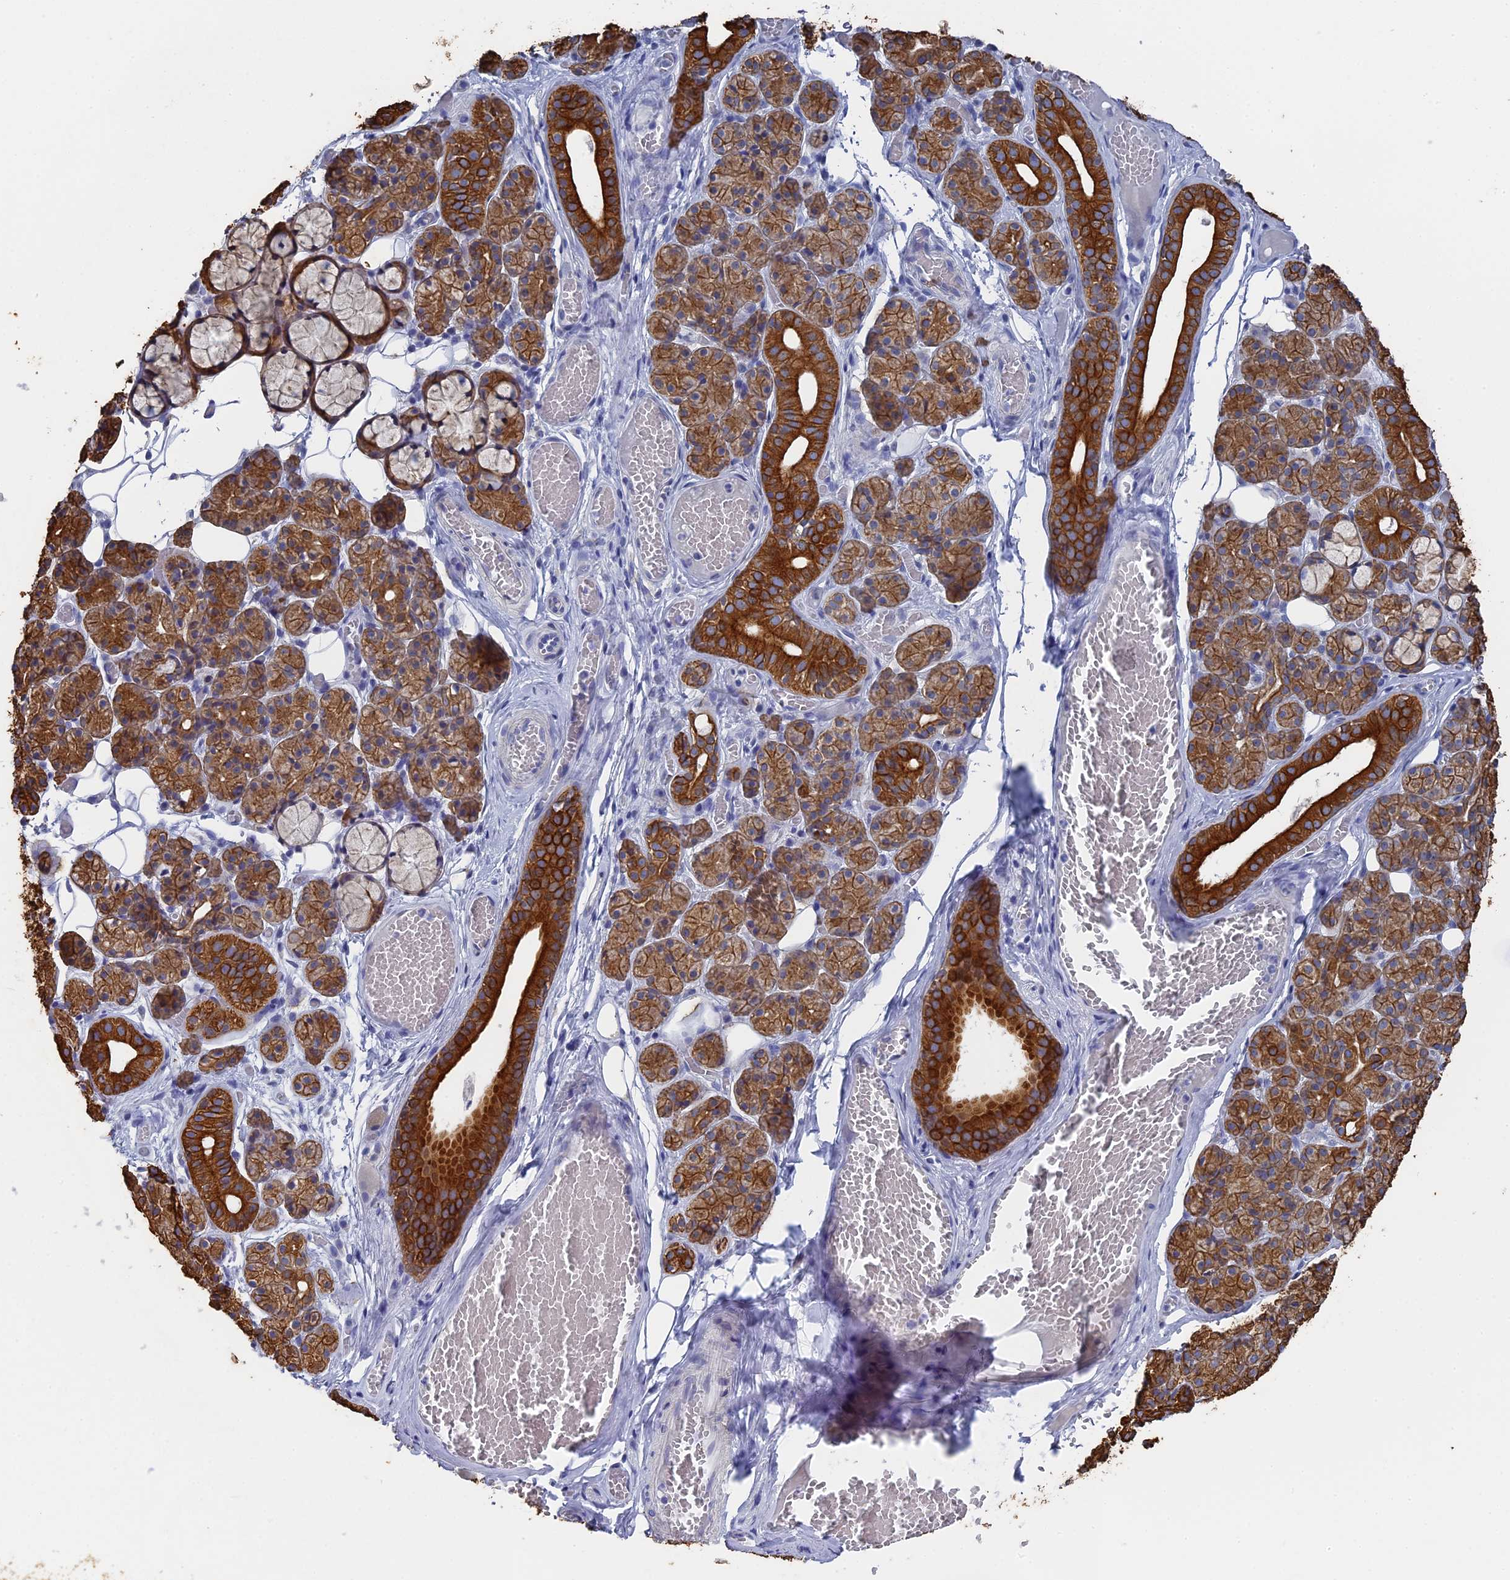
{"staining": {"intensity": "strong", "quantity": ">75%", "location": "cytoplasmic/membranous"}, "tissue": "salivary gland", "cell_type": "Glandular cells", "image_type": "normal", "snomed": [{"axis": "morphology", "description": "Normal tissue, NOS"}, {"axis": "topography", "description": "Salivary gland"}], "caption": "Strong cytoplasmic/membranous expression for a protein is identified in approximately >75% of glandular cells of normal salivary gland using immunohistochemistry (IHC).", "gene": "SRFBP1", "patient": {"sex": "male", "age": 63}}